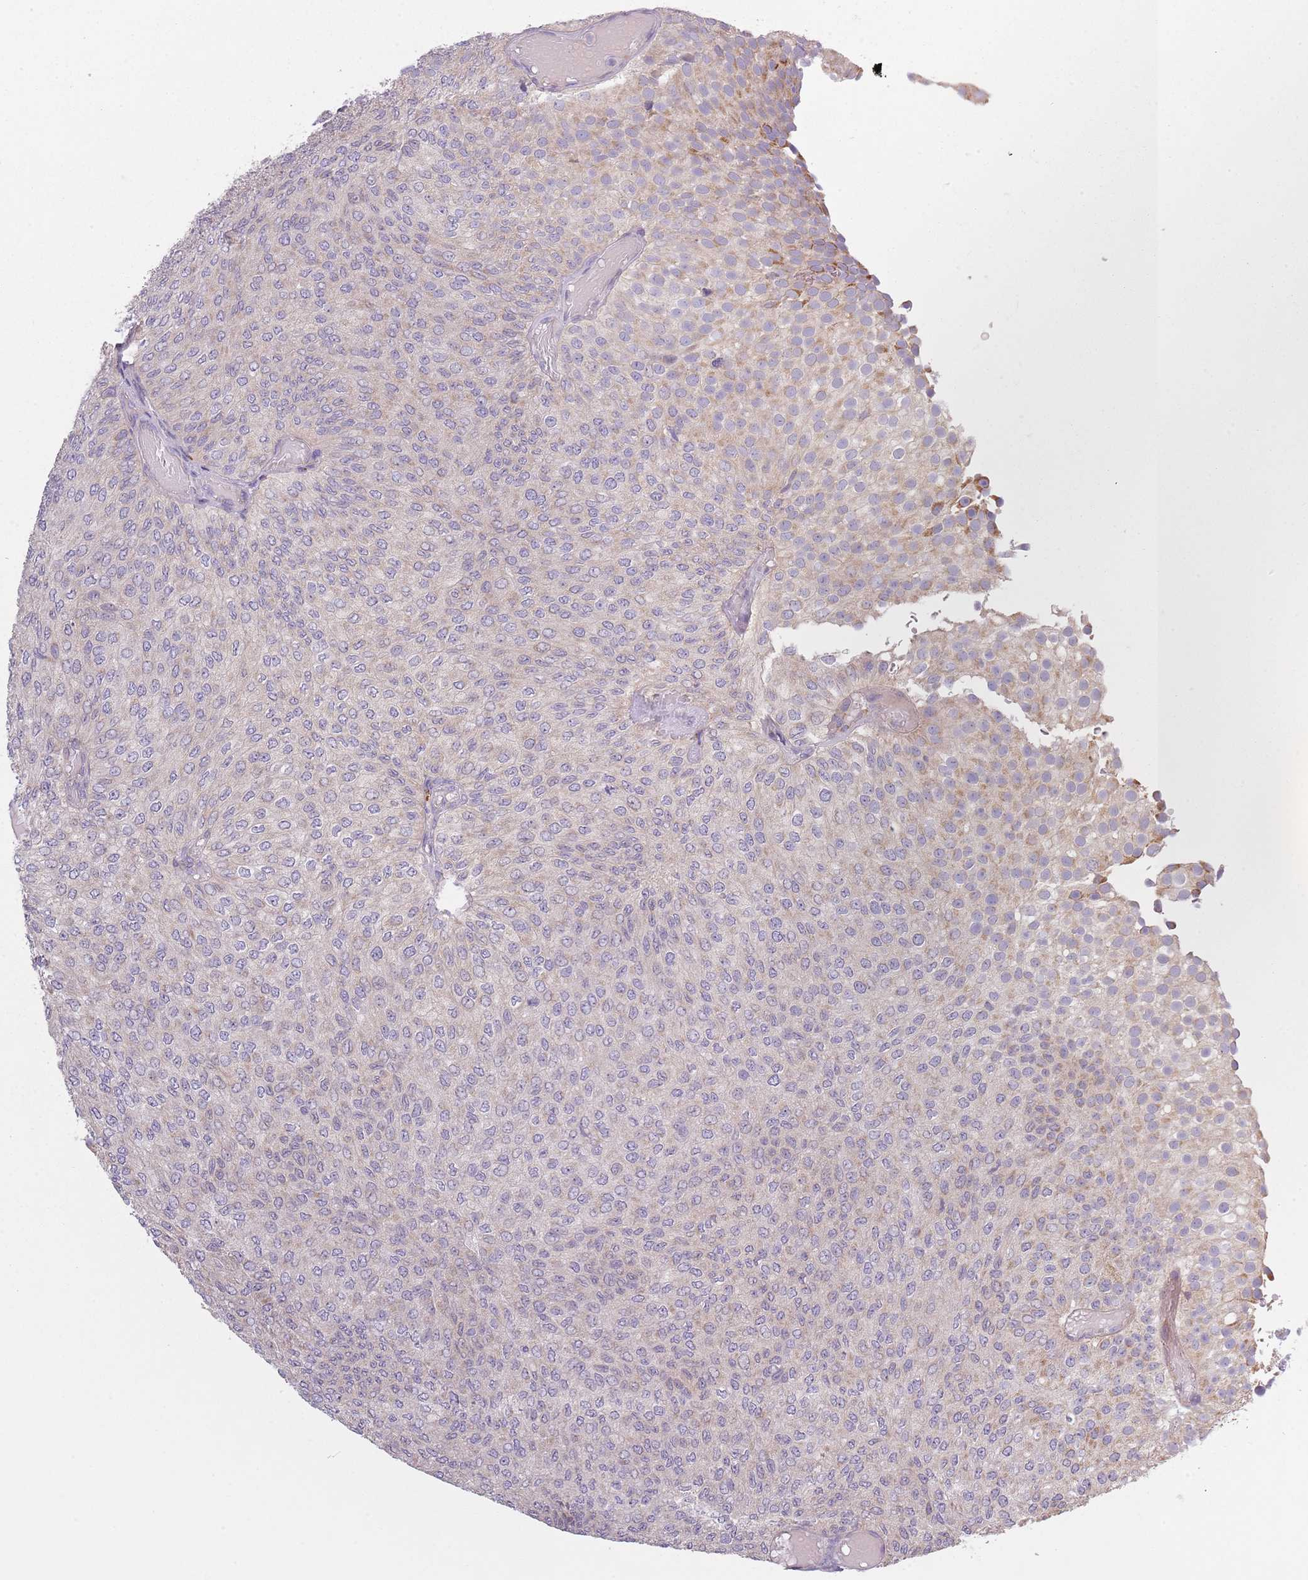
{"staining": {"intensity": "weak", "quantity": "<25%", "location": "cytoplasmic/membranous"}, "tissue": "urothelial cancer", "cell_type": "Tumor cells", "image_type": "cancer", "snomed": [{"axis": "morphology", "description": "Urothelial carcinoma, Low grade"}, {"axis": "topography", "description": "Urinary bladder"}], "caption": "A micrograph of low-grade urothelial carcinoma stained for a protein shows no brown staining in tumor cells.", "gene": "COQ5", "patient": {"sex": "male", "age": 78}}